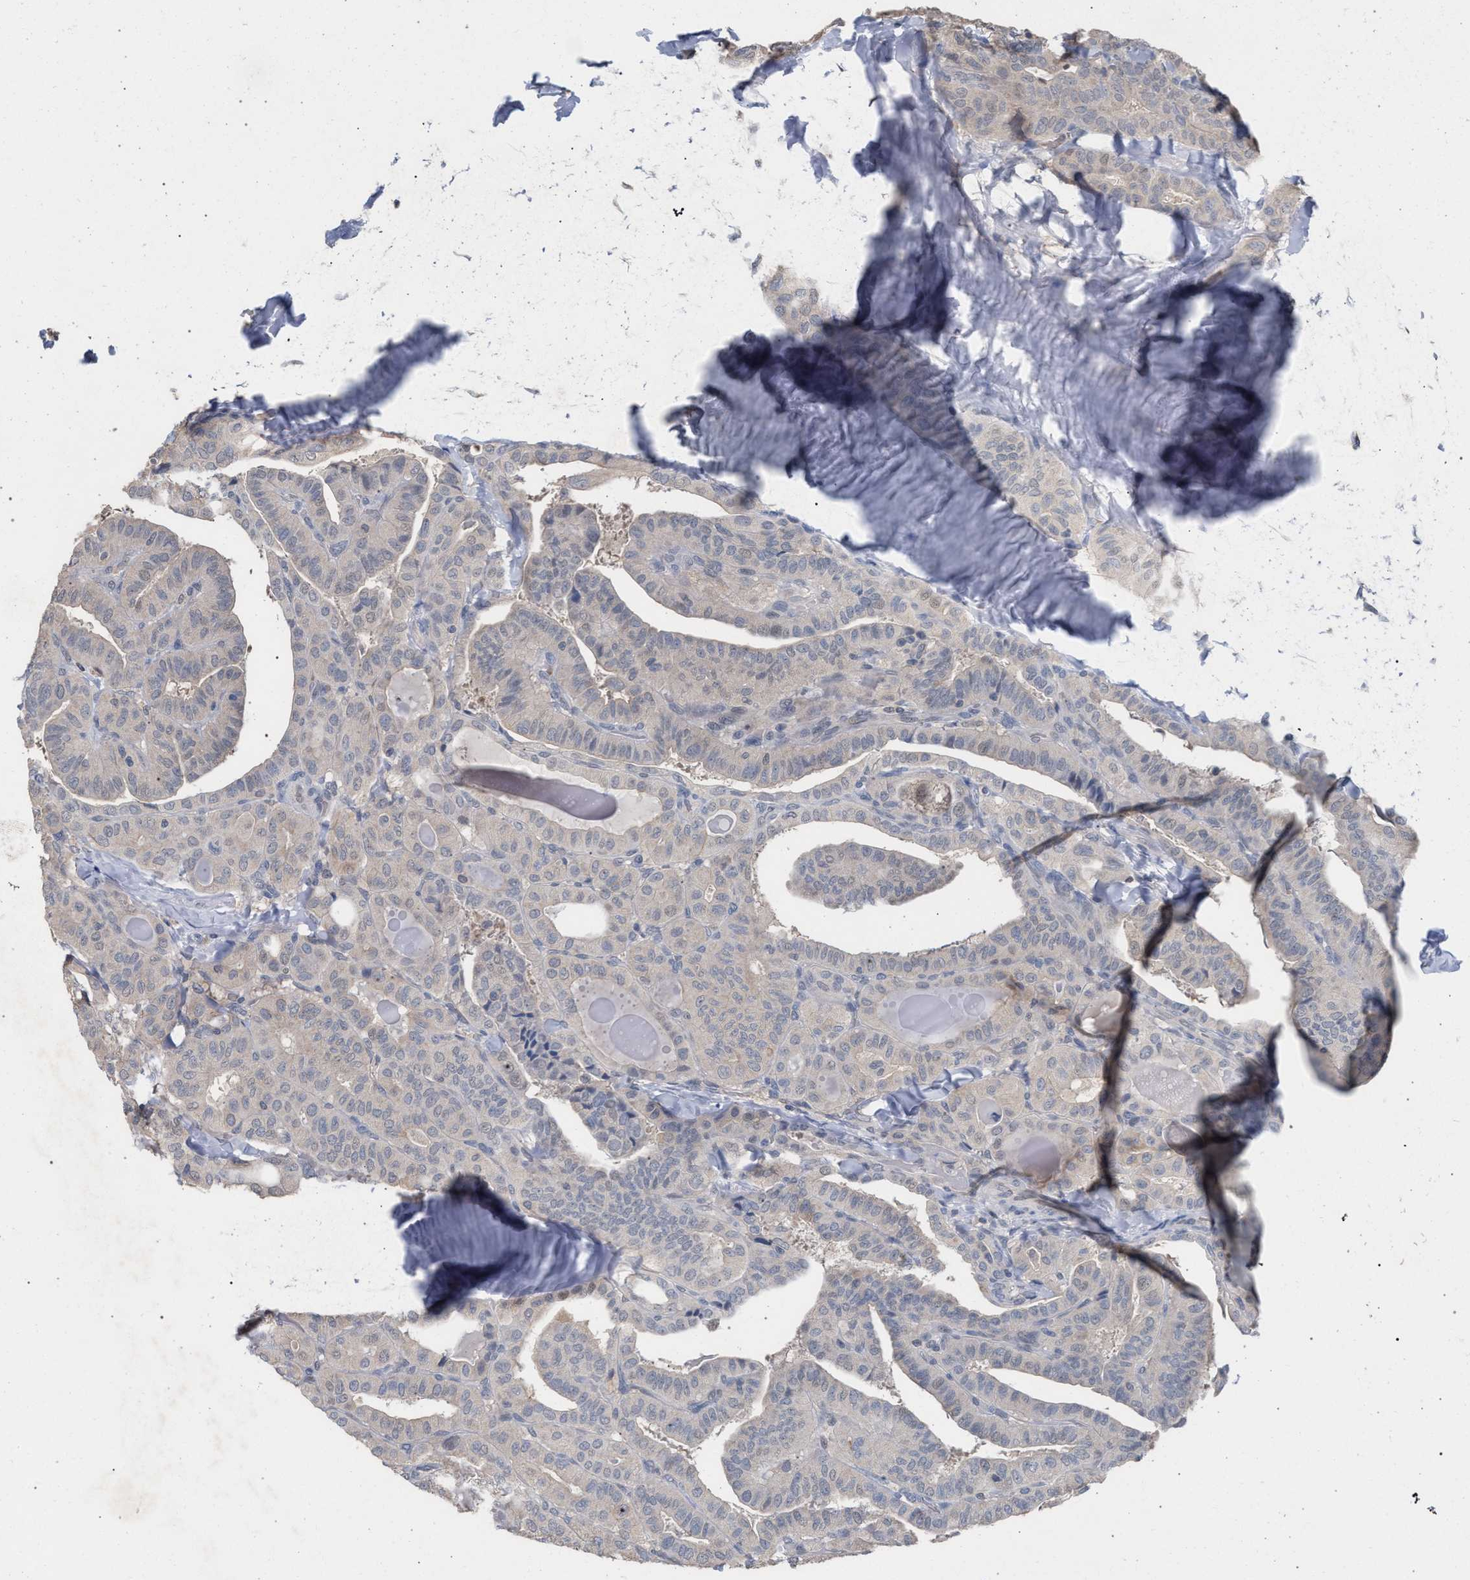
{"staining": {"intensity": "negative", "quantity": "none", "location": "none"}, "tissue": "thyroid cancer", "cell_type": "Tumor cells", "image_type": "cancer", "snomed": [{"axis": "morphology", "description": "Papillary adenocarcinoma, NOS"}, {"axis": "topography", "description": "Thyroid gland"}], "caption": "DAB (3,3'-diaminobenzidine) immunohistochemical staining of human thyroid cancer displays no significant positivity in tumor cells. (IHC, brightfield microscopy, high magnification).", "gene": "TECPR1", "patient": {"sex": "male", "age": 77}}